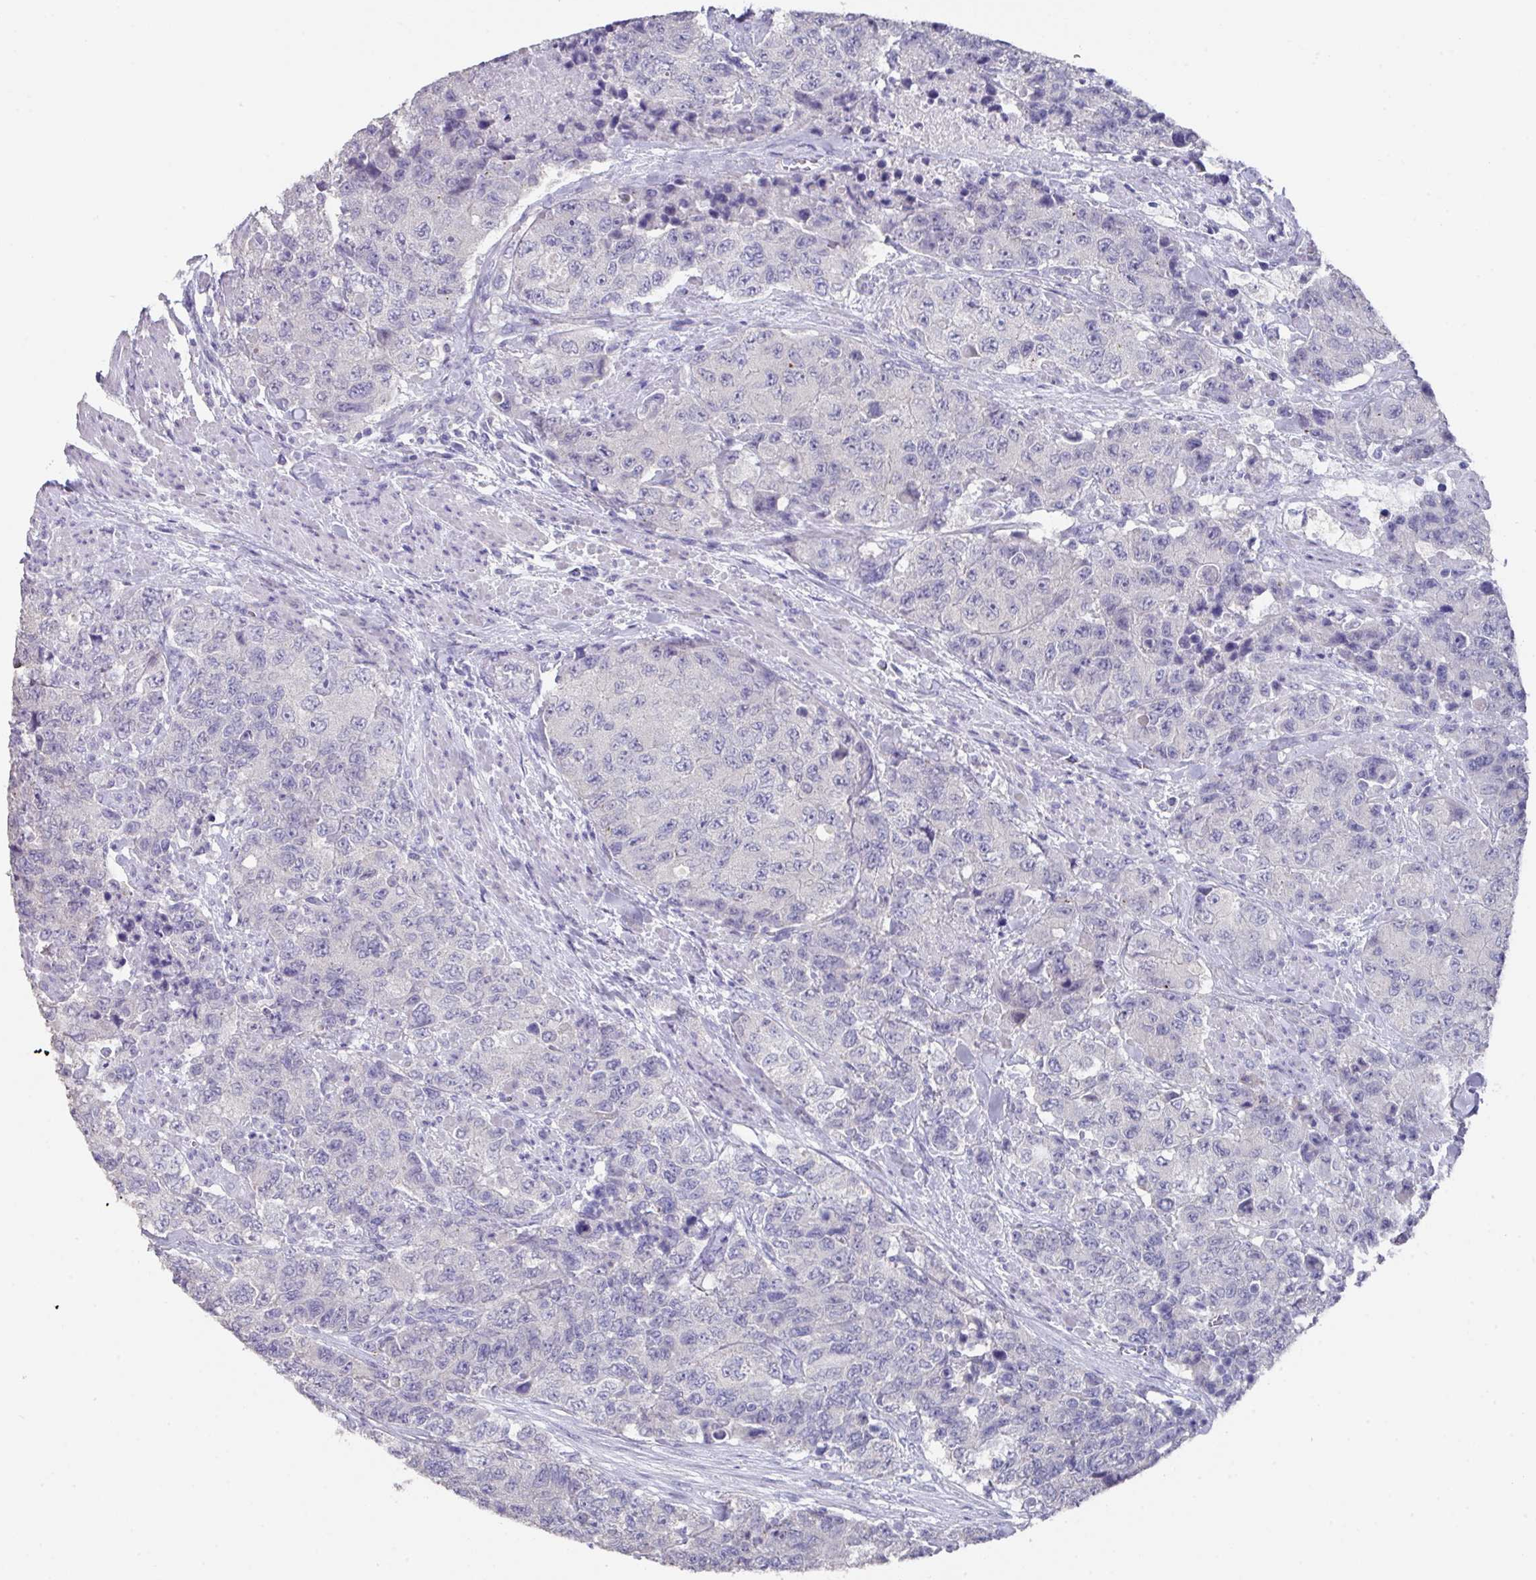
{"staining": {"intensity": "negative", "quantity": "none", "location": "none"}, "tissue": "urothelial cancer", "cell_type": "Tumor cells", "image_type": "cancer", "snomed": [{"axis": "morphology", "description": "Urothelial carcinoma, High grade"}, {"axis": "topography", "description": "Urinary bladder"}], "caption": "An immunohistochemistry histopathology image of urothelial cancer is shown. There is no staining in tumor cells of urothelial cancer.", "gene": "DAZL", "patient": {"sex": "female", "age": 78}}